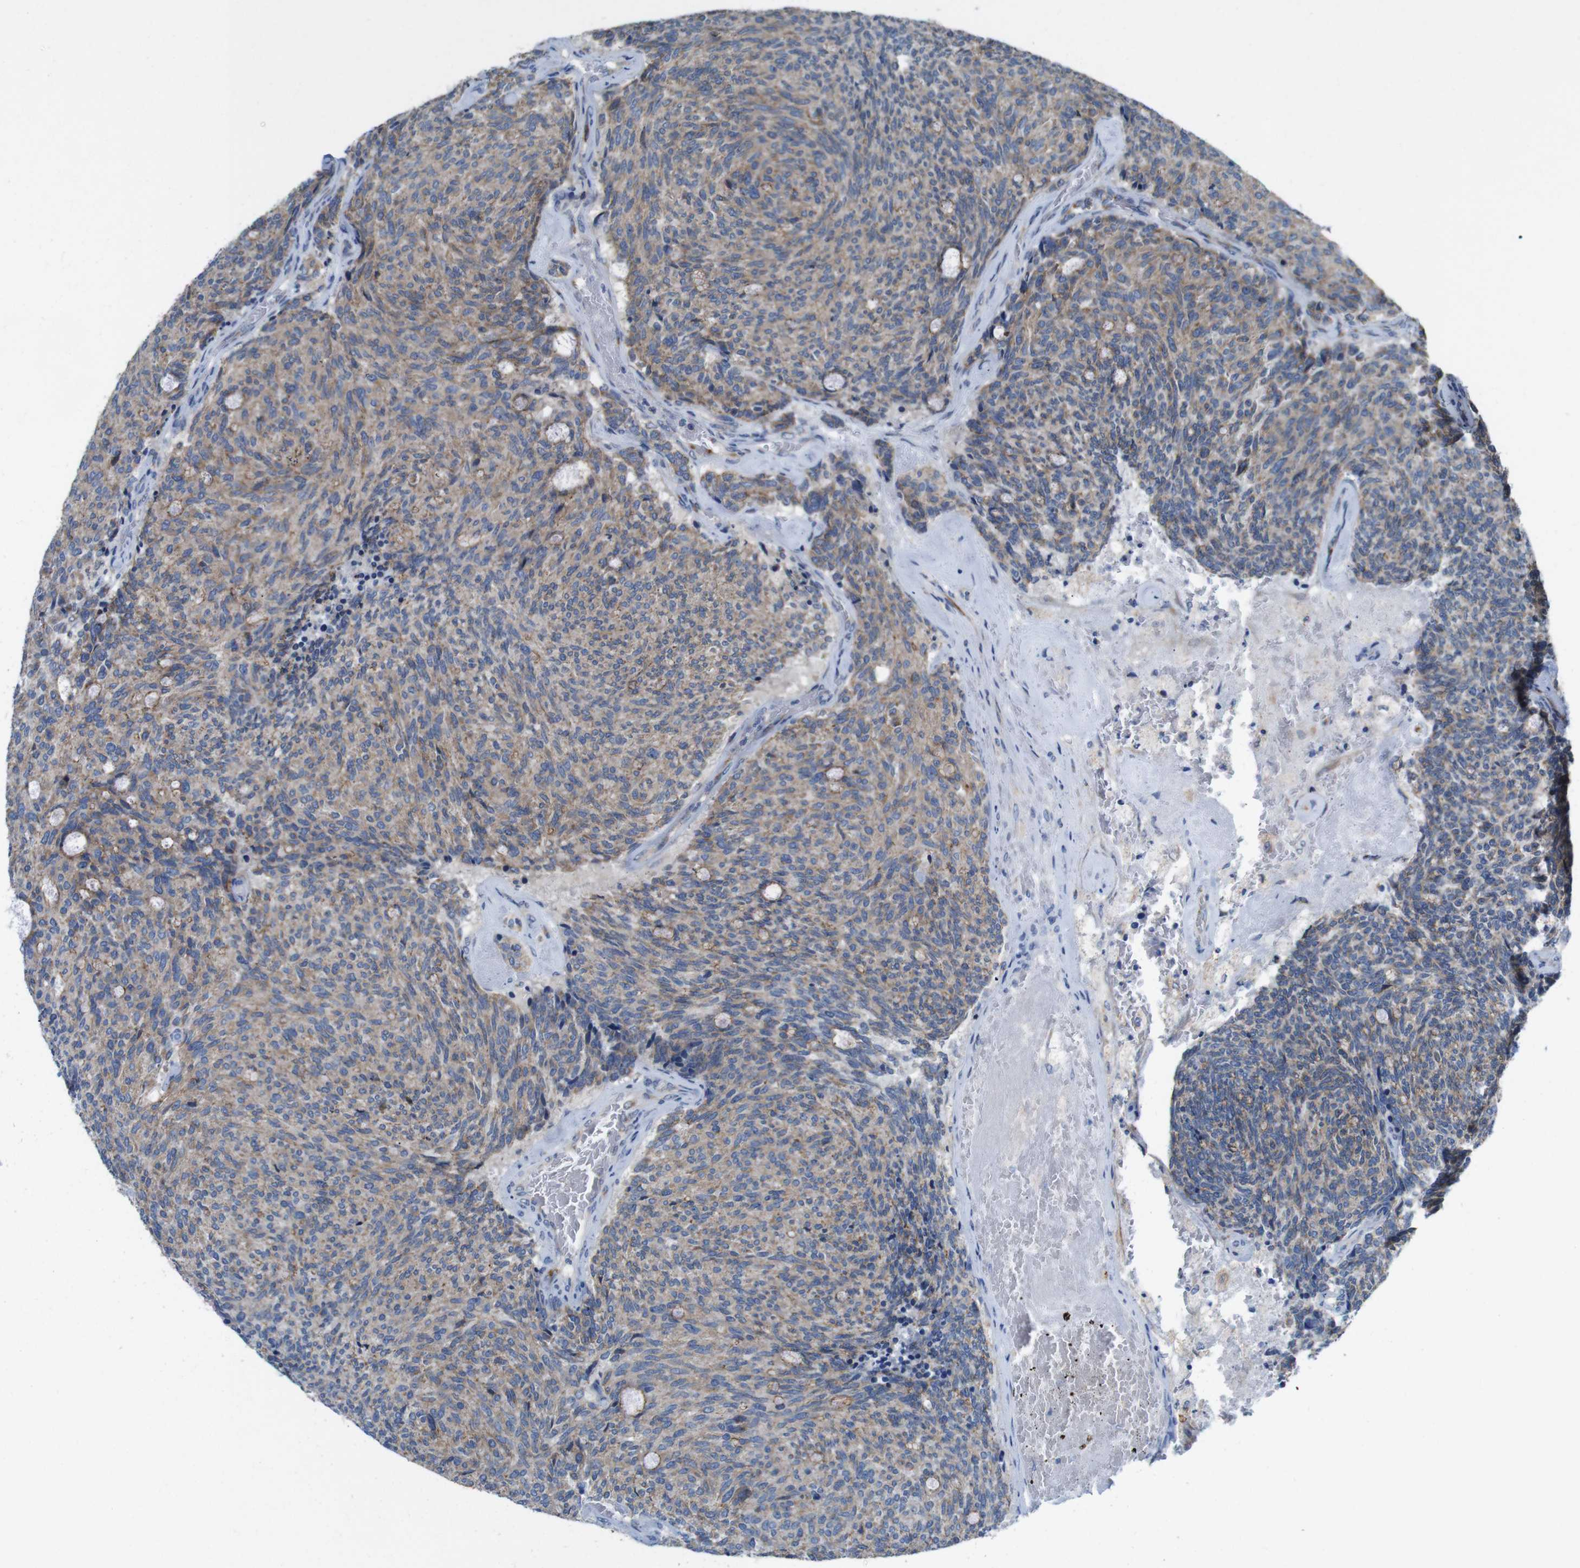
{"staining": {"intensity": "moderate", "quantity": ">75%", "location": "cytoplasmic/membranous"}, "tissue": "carcinoid", "cell_type": "Tumor cells", "image_type": "cancer", "snomed": [{"axis": "morphology", "description": "Carcinoid, malignant, NOS"}, {"axis": "topography", "description": "Pancreas"}], "caption": "Human carcinoid stained with a protein marker shows moderate staining in tumor cells.", "gene": "EFCAB14", "patient": {"sex": "female", "age": 54}}